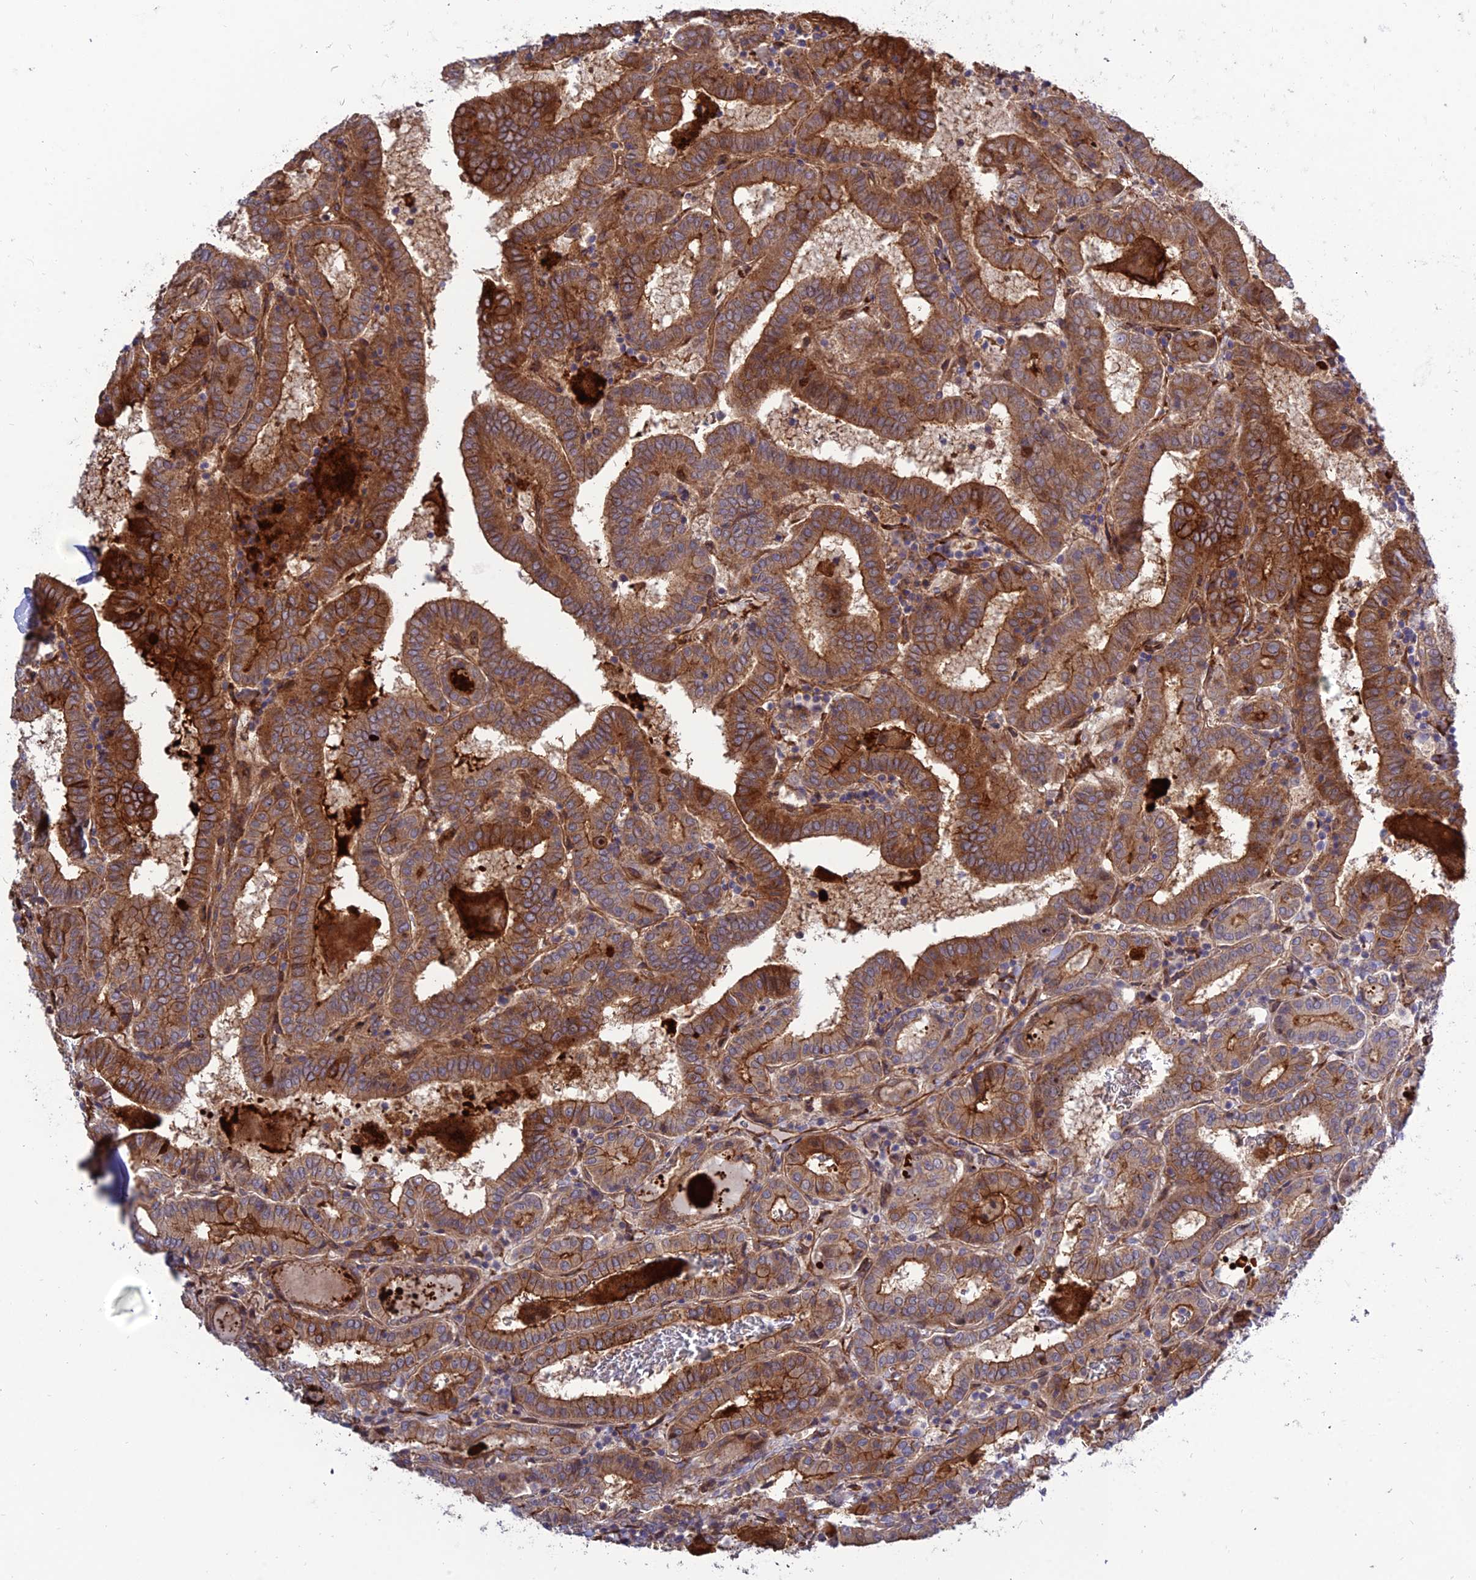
{"staining": {"intensity": "moderate", "quantity": ">75%", "location": "cytoplasmic/membranous"}, "tissue": "thyroid cancer", "cell_type": "Tumor cells", "image_type": "cancer", "snomed": [{"axis": "morphology", "description": "Papillary adenocarcinoma, NOS"}, {"axis": "topography", "description": "Thyroid gland"}], "caption": "Immunohistochemical staining of human papillary adenocarcinoma (thyroid) displays medium levels of moderate cytoplasmic/membranous protein staining in about >75% of tumor cells.", "gene": "CRTAP", "patient": {"sex": "female", "age": 72}}